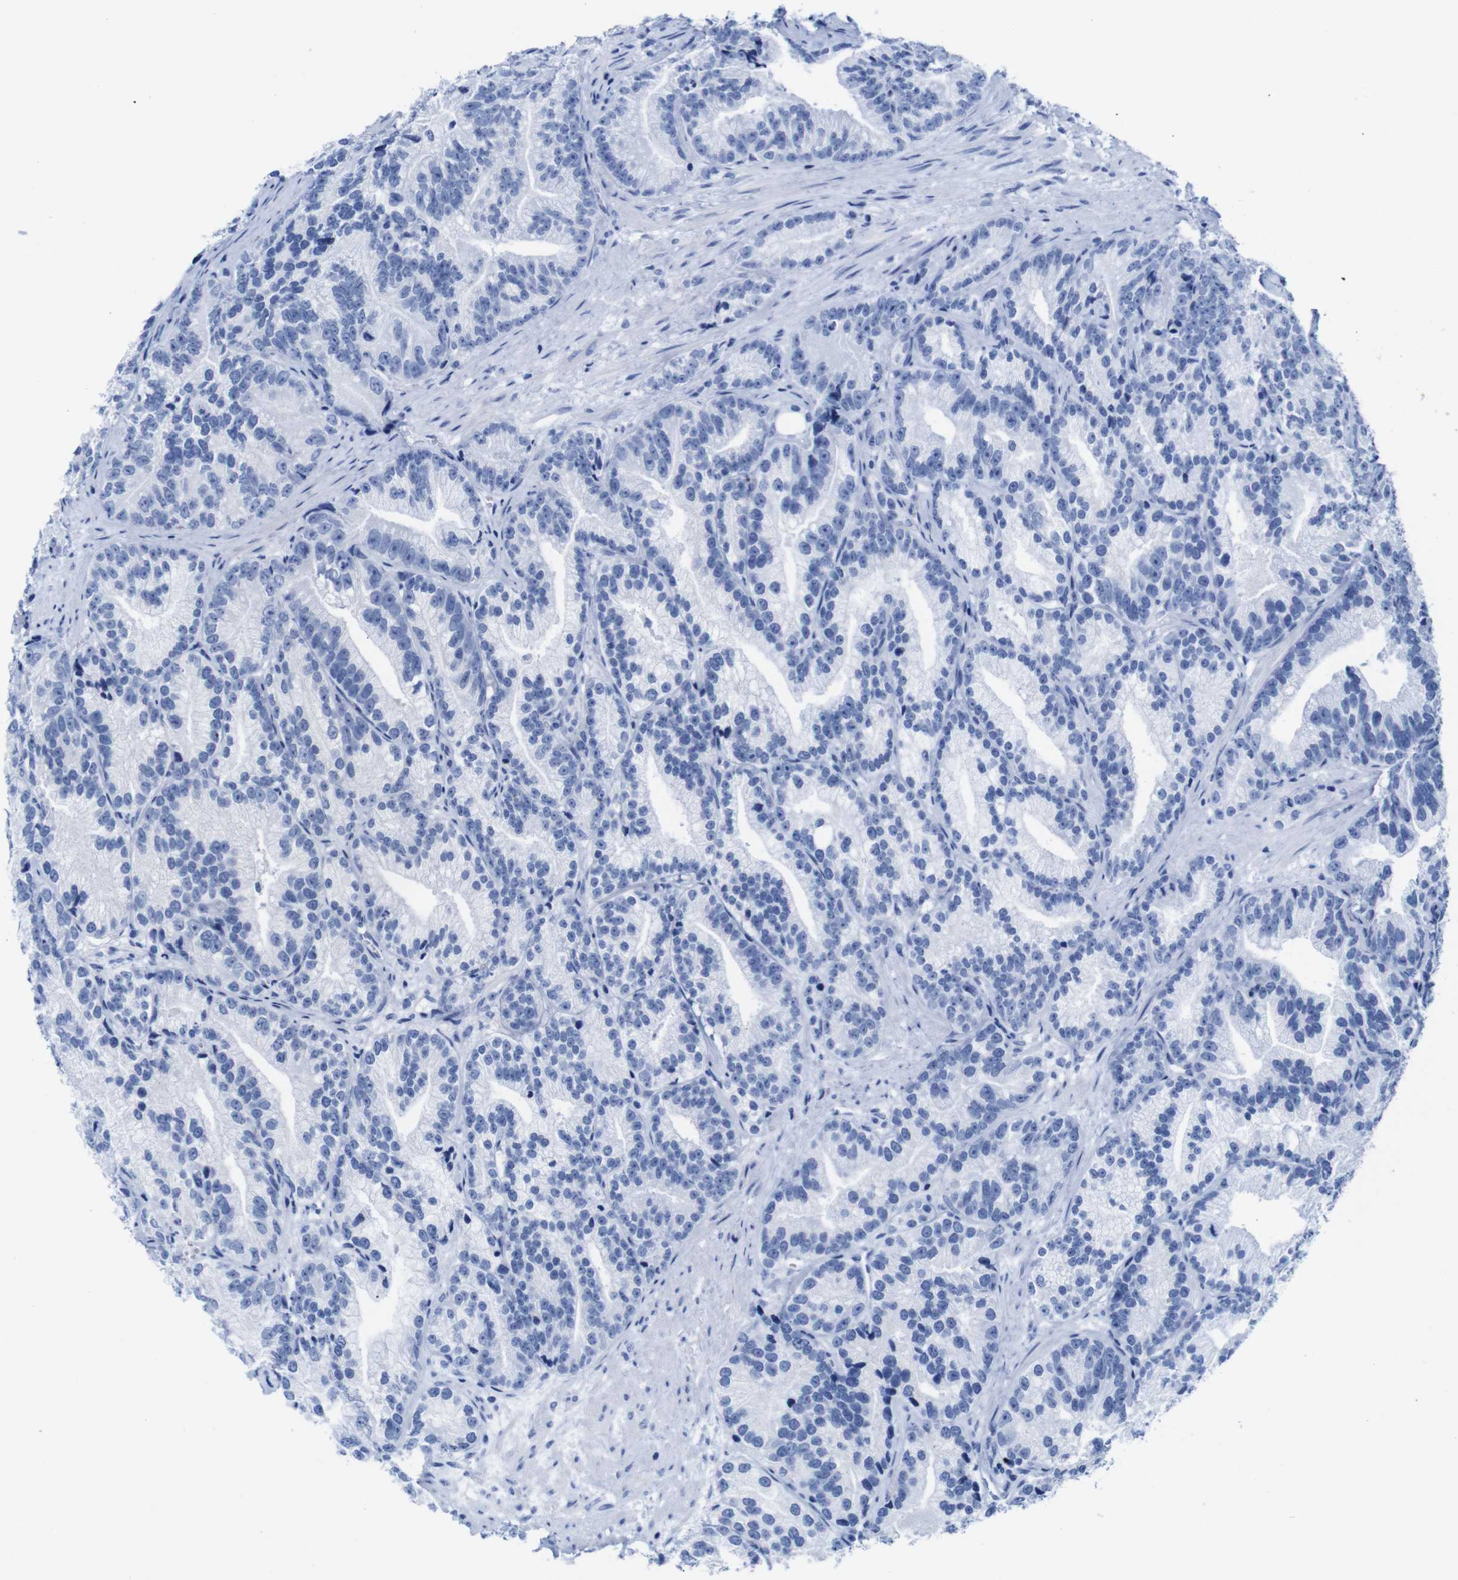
{"staining": {"intensity": "negative", "quantity": "none", "location": "none"}, "tissue": "prostate cancer", "cell_type": "Tumor cells", "image_type": "cancer", "snomed": [{"axis": "morphology", "description": "Adenocarcinoma, Low grade"}, {"axis": "topography", "description": "Prostate"}], "caption": "Immunohistochemical staining of human adenocarcinoma (low-grade) (prostate) displays no significant positivity in tumor cells.", "gene": "TCEAL9", "patient": {"sex": "male", "age": 89}}